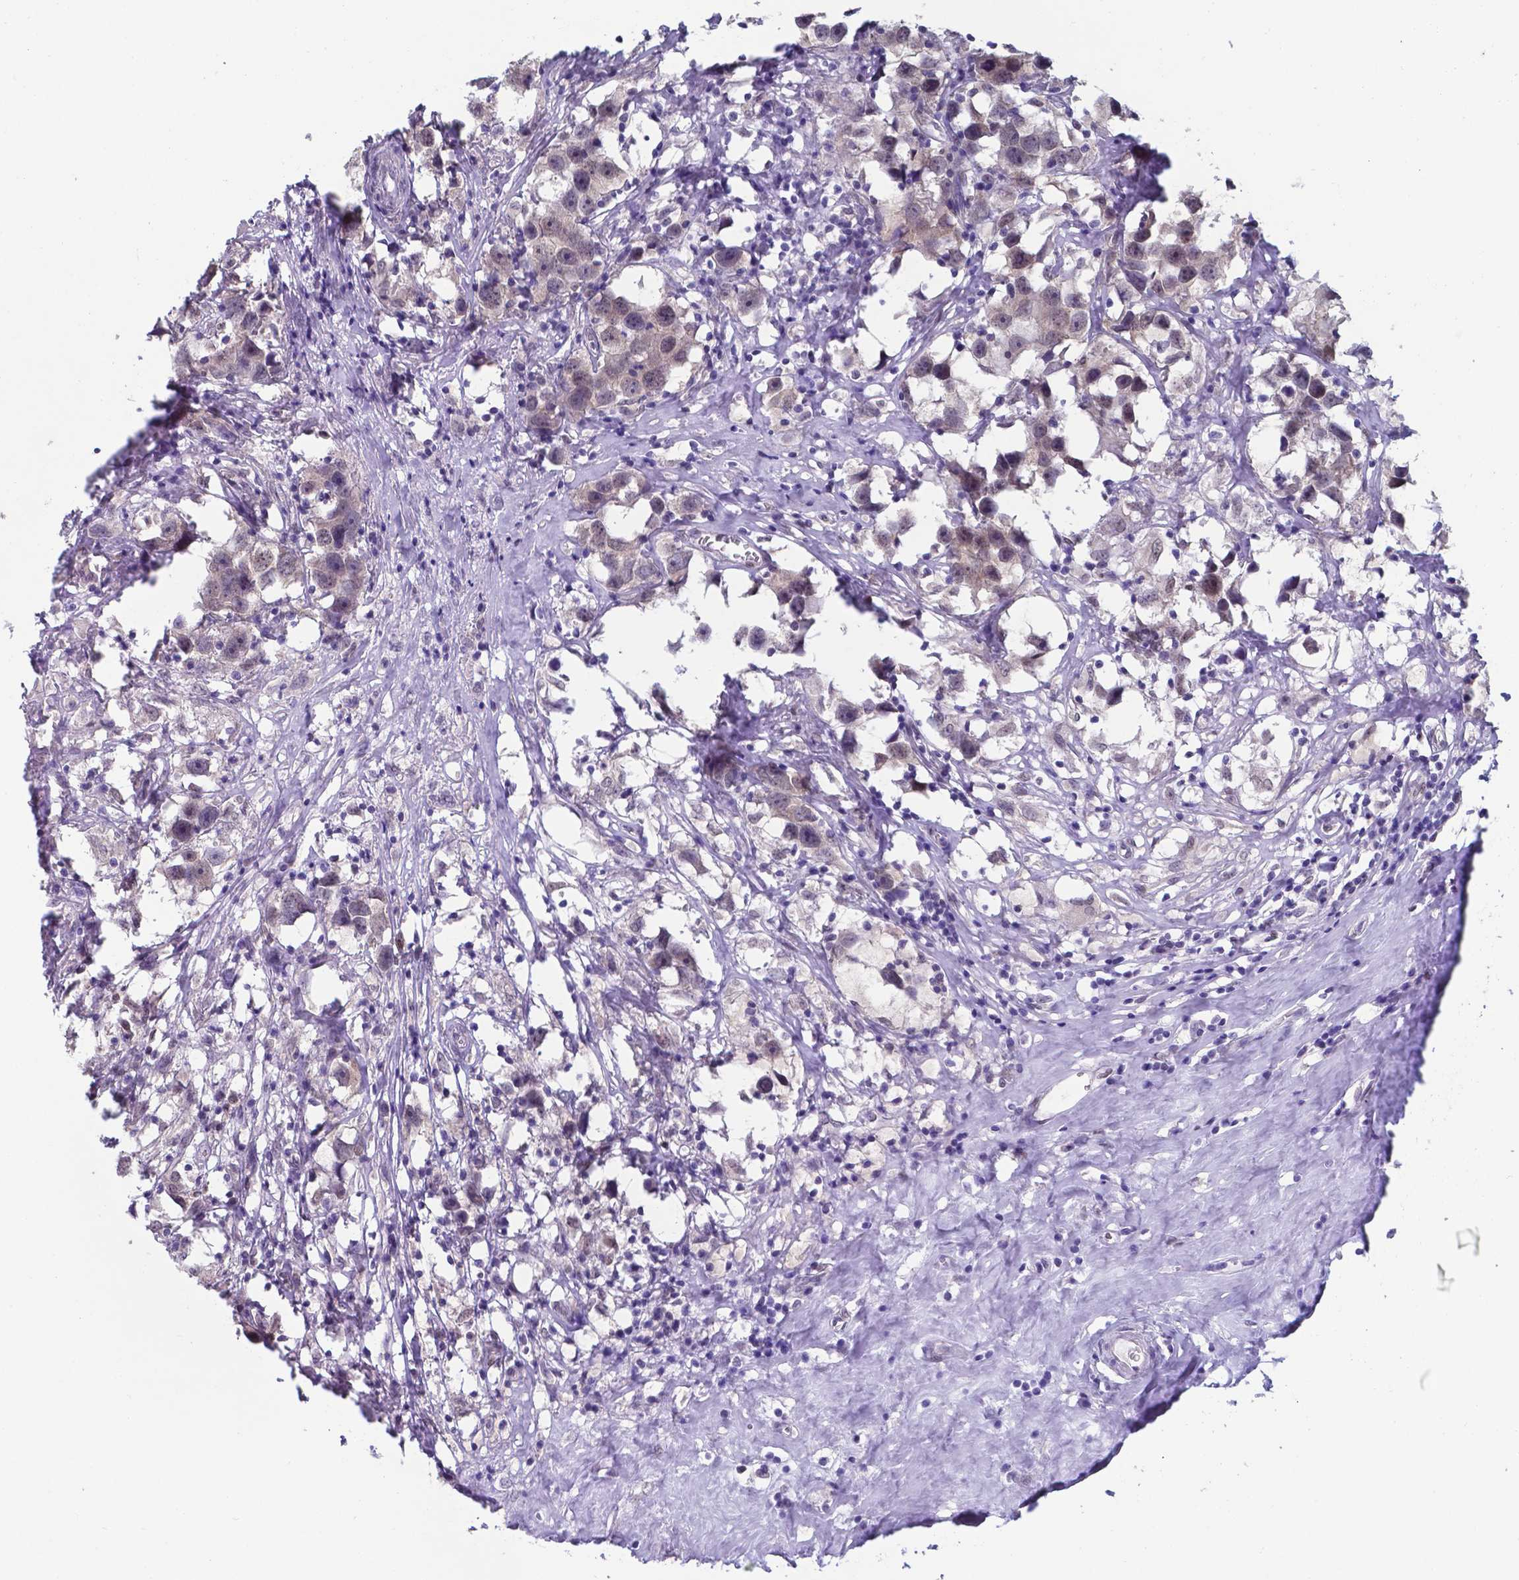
{"staining": {"intensity": "negative", "quantity": "none", "location": "none"}, "tissue": "testis cancer", "cell_type": "Tumor cells", "image_type": "cancer", "snomed": [{"axis": "morphology", "description": "Seminoma, NOS"}, {"axis": "topography", "description": "Testis"}], "caption": "Testis seminoma was stained to show a protein in brown. There is no significant expression in tumor cells.", "gene": "UBE2E2", "patient": {"sex": "male", "age": 49}}